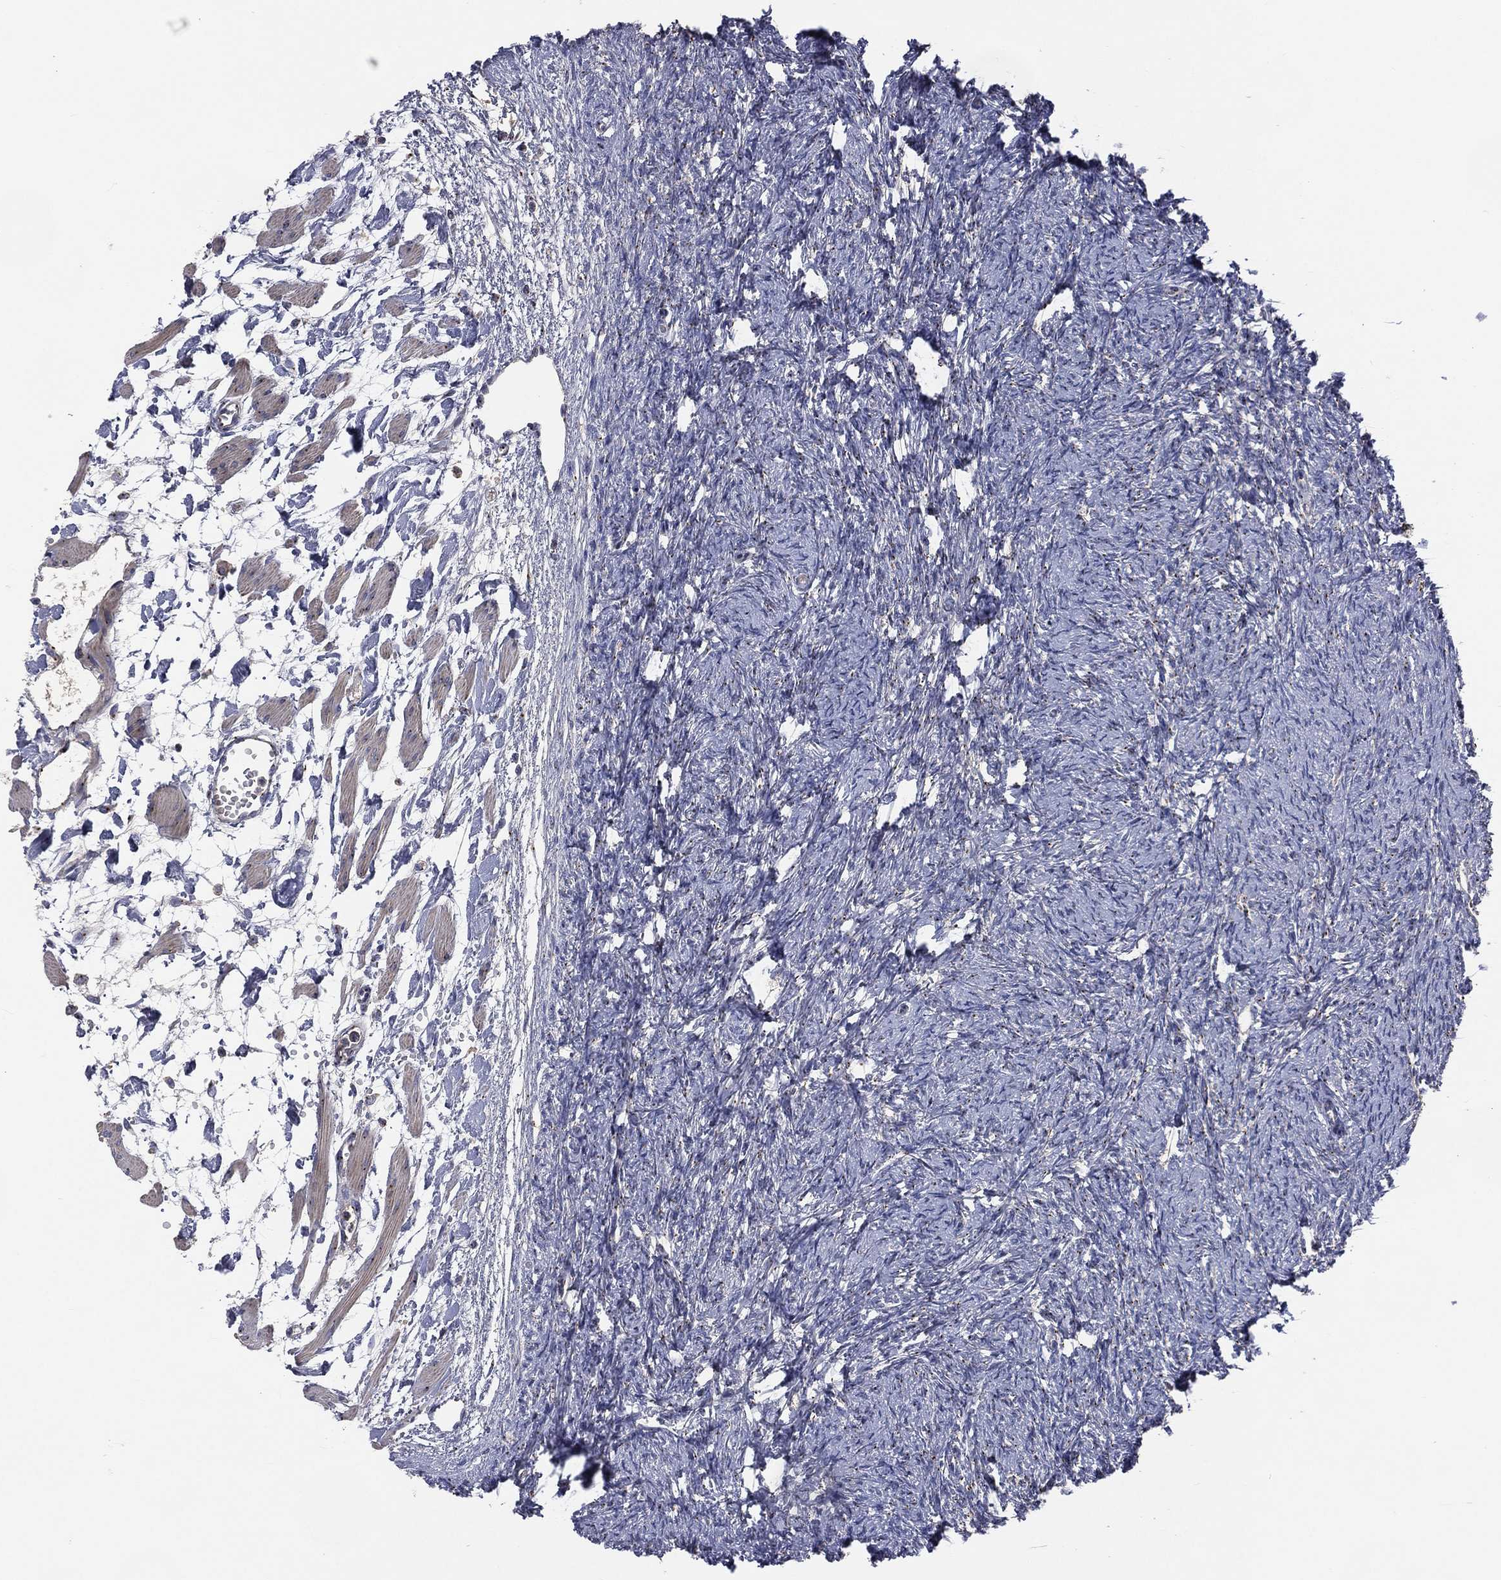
{"staining": {"intensity": "weak", "quantity": "<25%", "location": "cytoplasmic/membranous"}, "tissue": "ovary", "cell_type": "Follicle cells", "image_type": "normal", "snomed": [{"axis": "morphology", "description": "Normal tissue, NOS"}, {"axis": "topography", "description": "Fallopian tube"}, {"axis": "topography", "description": "Ovary"}], "caption": "There is no significant expression in follicle cells of ovary. Brightfield microscopy of immunohistochemistry (IHC) stained with DAB (brown) and hematoxylin (blue), captured at high magnification.", "gene": "CROCC", "patient": {"sex": "female", "age": 33}}